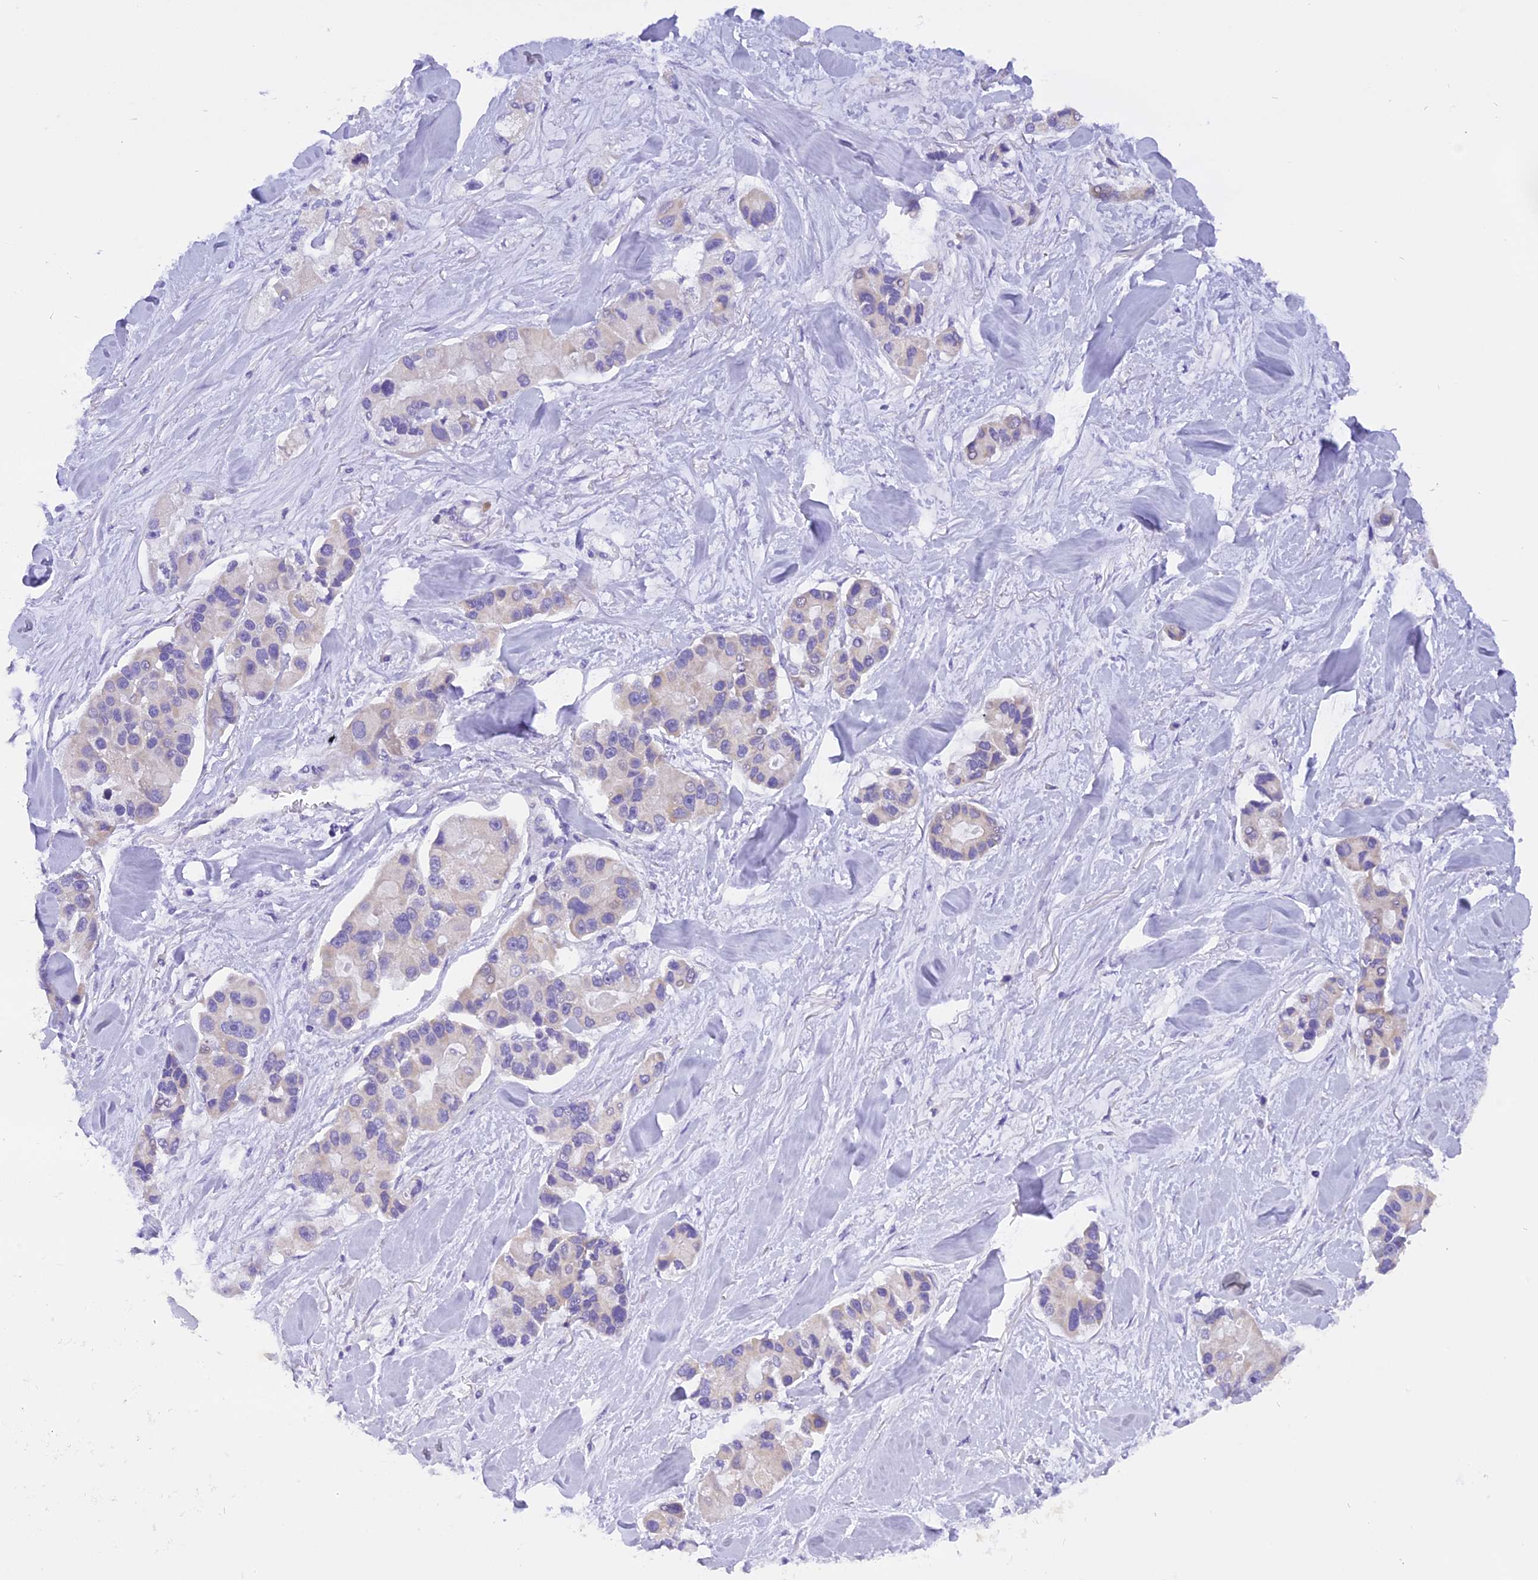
{"staining": {"intensity": "negative", "quantity": "none", "location": "none"}, "tissue": "lung cancer", "cell_type": "Tumor cells", "image_type": "cancer", "snomed": [{"axis": "morphology", "description": "Adenocarcinoma, NOS"}, {"axis": "topography", "description": "Lung"}], "caption": "There is no significant staining in tumor cells of lung cancer (adenocarcinoma).", "gene": "TRIM3", "patient": {"sex": "female", "age": 54}}